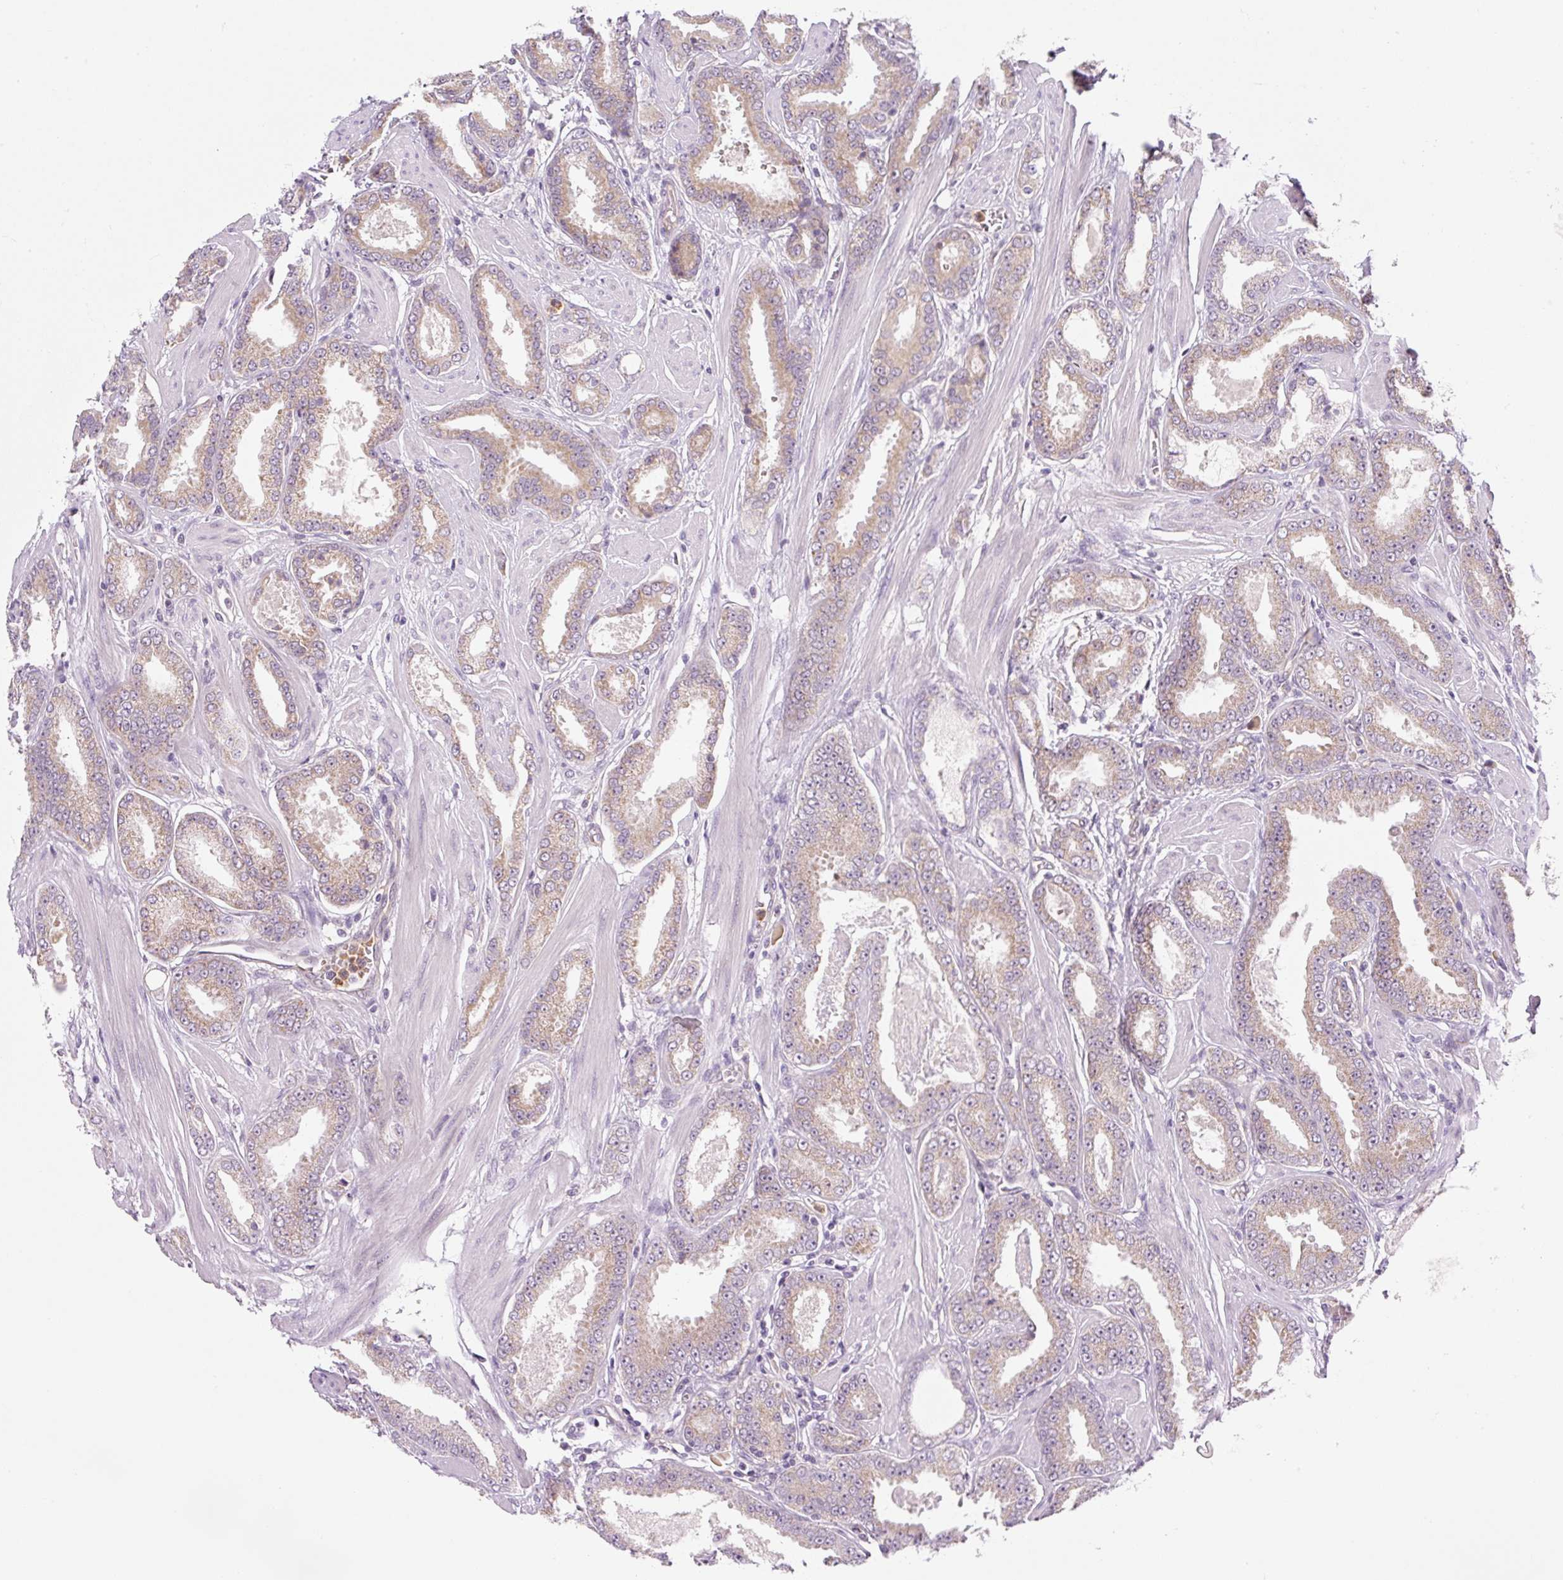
{"staining": {"intensity": "weak", "quantity": ">75%", "location": "cytoplasmic/membranous"}, "tissue": "prostate cancer", "cell_type": "Tumor cells", "image_type": "cancer", "snomed": [{"axis": "morphology", "description": "Adenocarcinoma, Low grade"}, {"axis": "topography", "description": "Prostate"}], "caption": "The image displays immunohistochemical staining of prostate low-grade adenocarcinoma. There is weak cytoplasmic/membranous staining is seen in approximately >75% of tumor cells. (IHC, brightfield microscopy, high magnification).", "gene": "OMA1", "patient": {"sex": "male", "age": 42}}